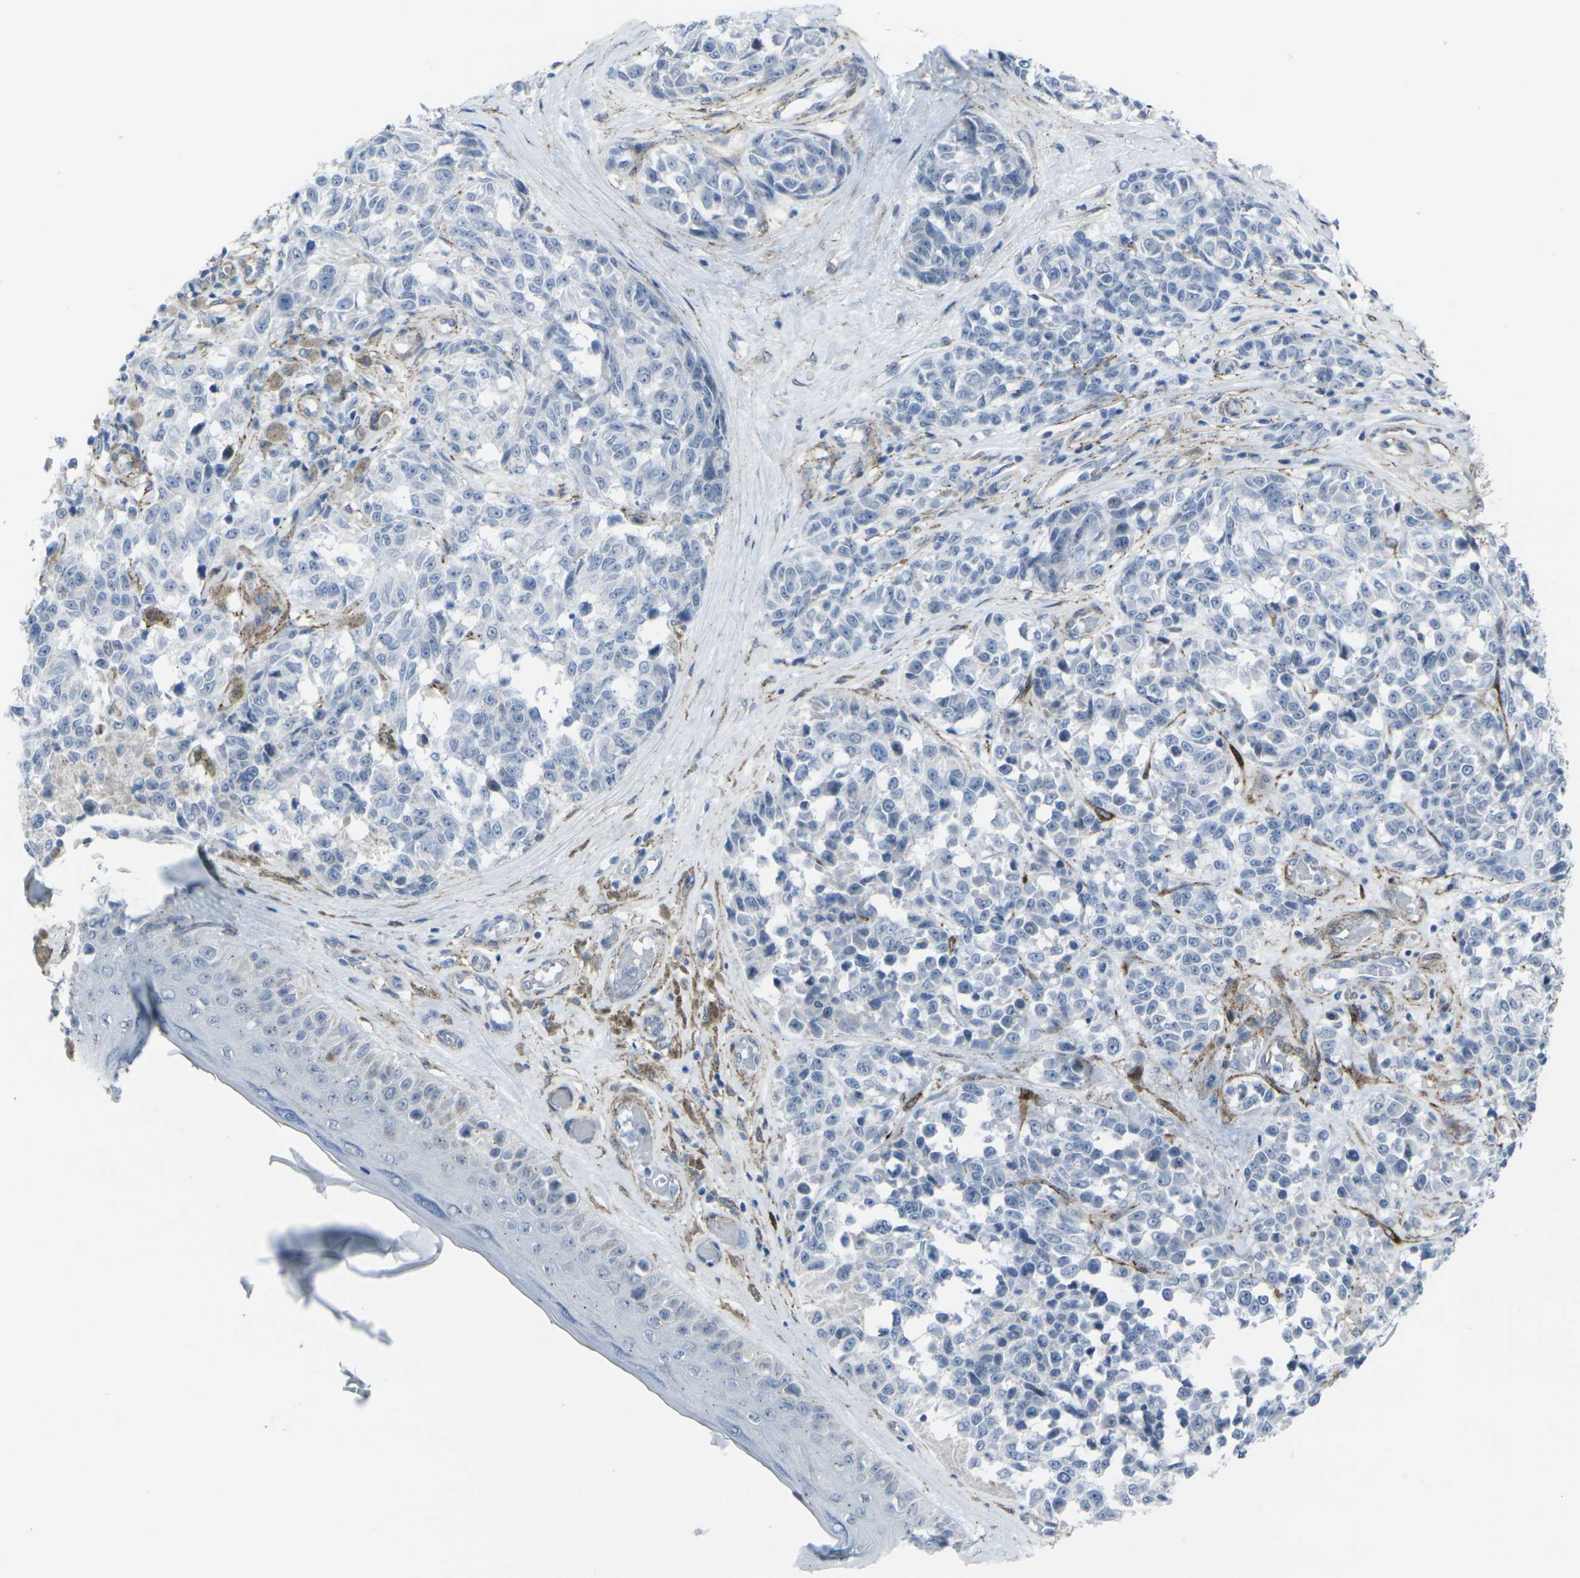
{"staining": {"intensity": "negative", "quantity": "none", "location": "none"}, "tissue": "melanoma", "cell_type": "Tumor cells", "image_type": "cancer", "snomed": [{"axis": "morphology", "description": "Malignant melanoma, NOS"}, {"axis": "topography", "description": "Skin"}], "caption": "The histopathology image displays no staining of tumor cells in melanoma.", "gene": "CDH11", "patient": {"sex": "female", "age": 64}}